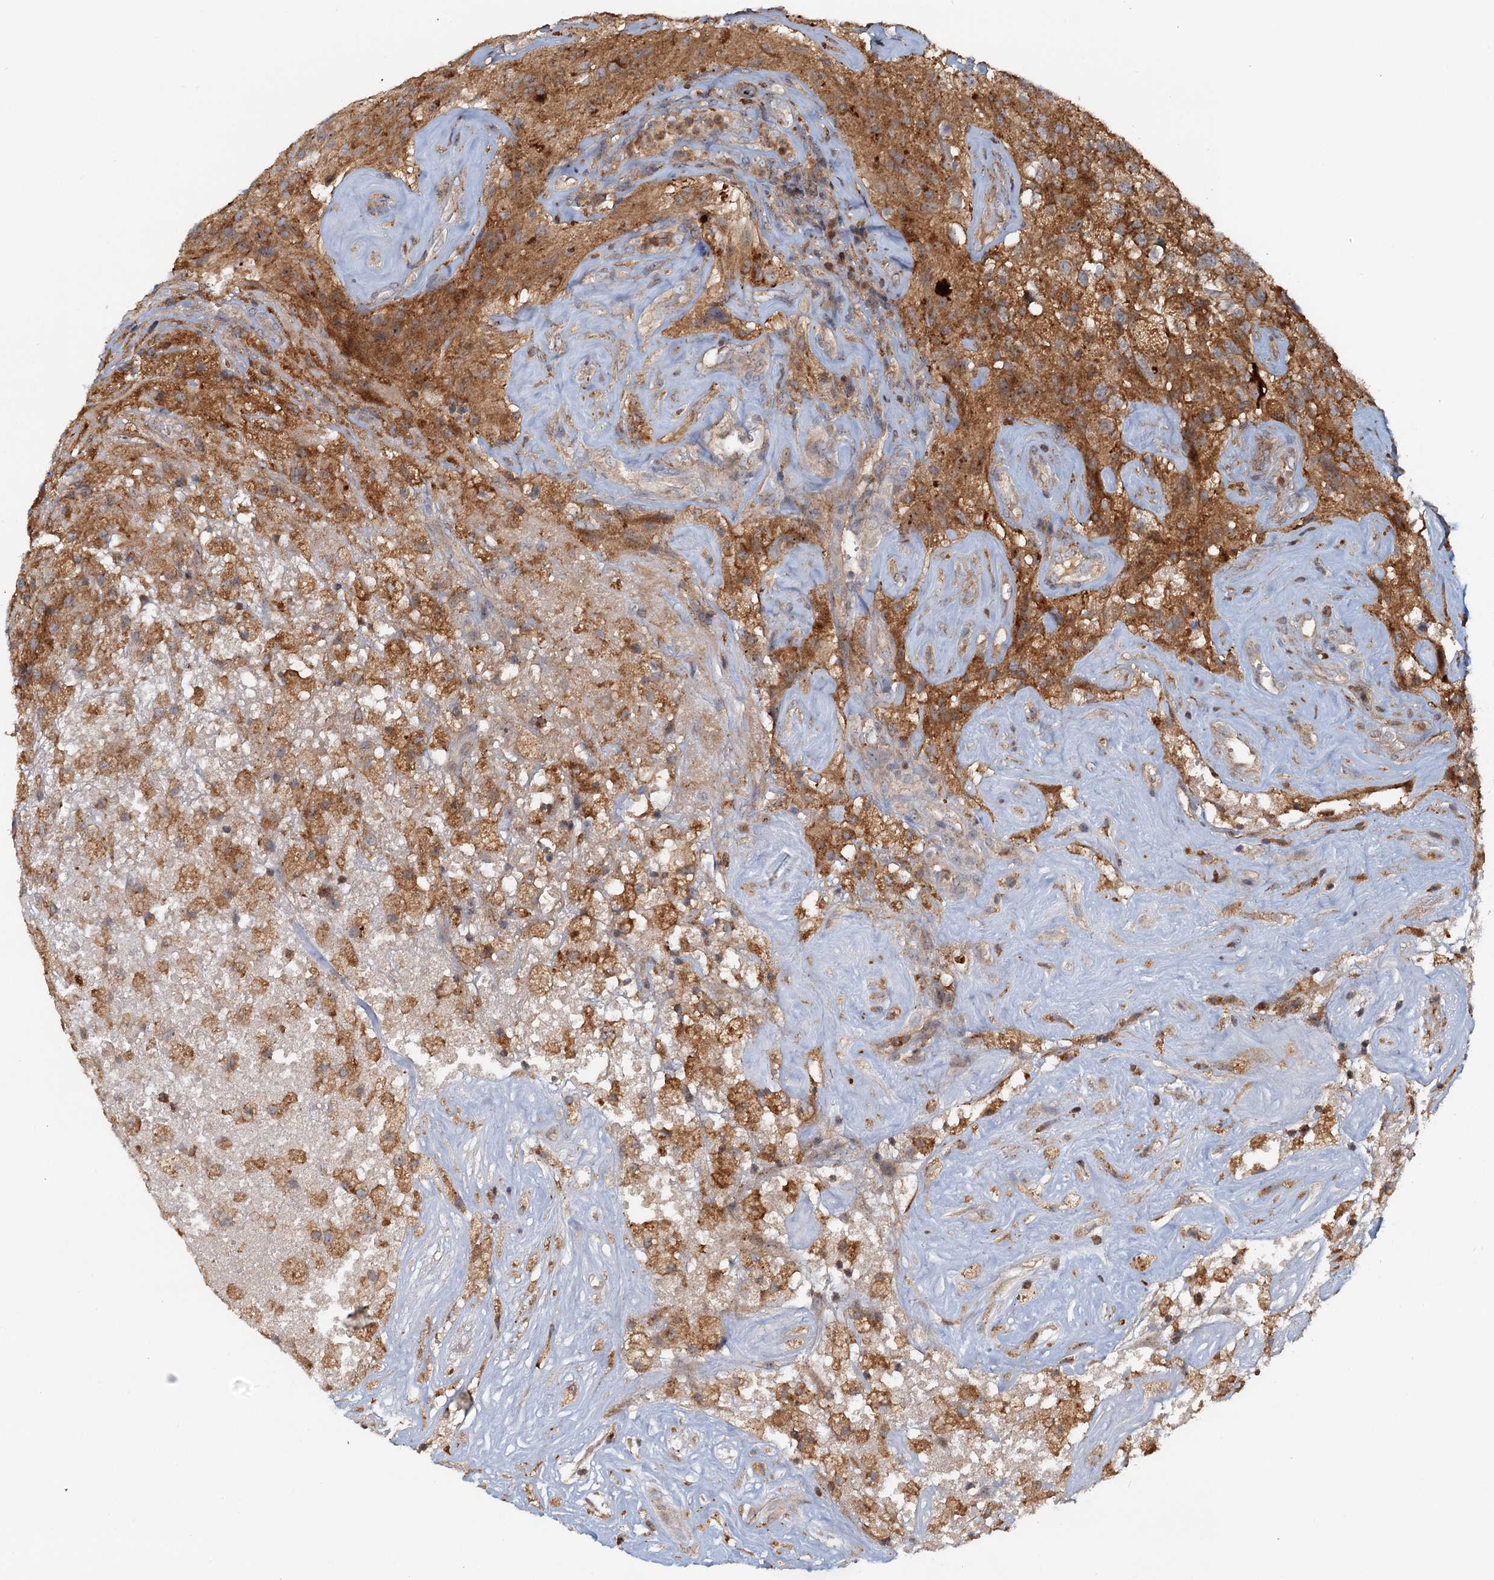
{"staining": {"intensity": "moderate", "quantity": ">75%", "location": "cytoplasmic/membranous"}, "tissue": "glioma", "cell_type": "Tumor cells", "image_type": "cancer", "snomed": [{"axis": "morphology", "description": "Glioma, malignant, High grade"}, {"axis": "topography", "description": "Brain"}], "caption": "Immunohistochemical staining of malignant high-grade glioma reveals moderate cytoplasmic/membranous protein staining in approximately >75% of tumor cells.", "gene": "TOLLIP", "patient": {"sex": "male", "age": 69}}